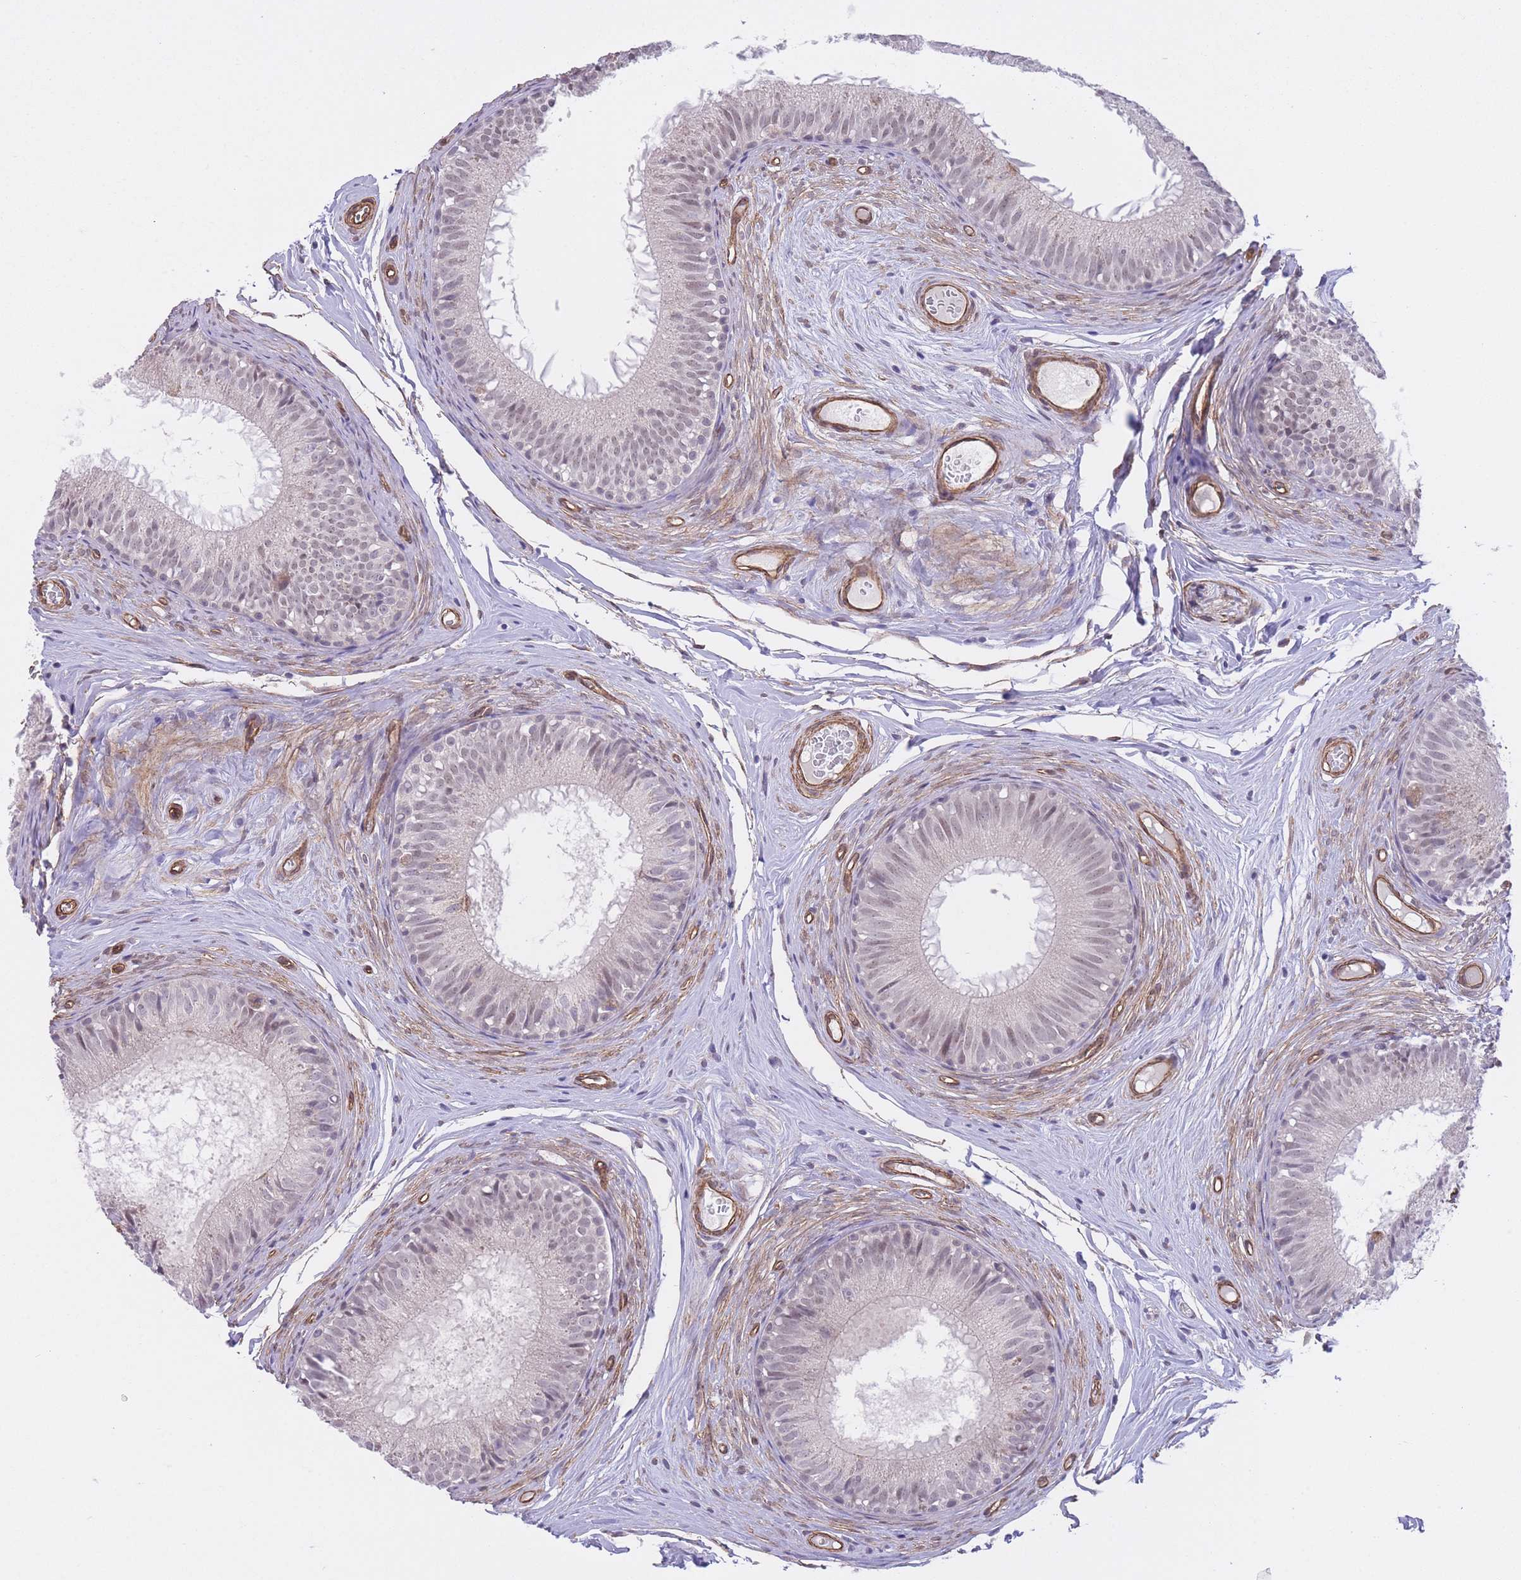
{"staining": {"intensity": "moderate", "quantity": "25%-75%", "location": "nuclear"}, "tissue": "epididymis", "cell_type": "Glandular cells", "image_type": "normal", "snomed": [{"axis": "morphology", "description": "Normal tissue, NOS"}, {"axis": "topography", "description": "Epididymis"}], "caption": "A photomicrograph showing moderate nuclear staining in about 25%-75% of glandular cells in unremarkable epididymis, as visualized by brown immunohistochemical staining.", "gene": "QTRT1", "patient": {"sex": "male", "age": 25}}